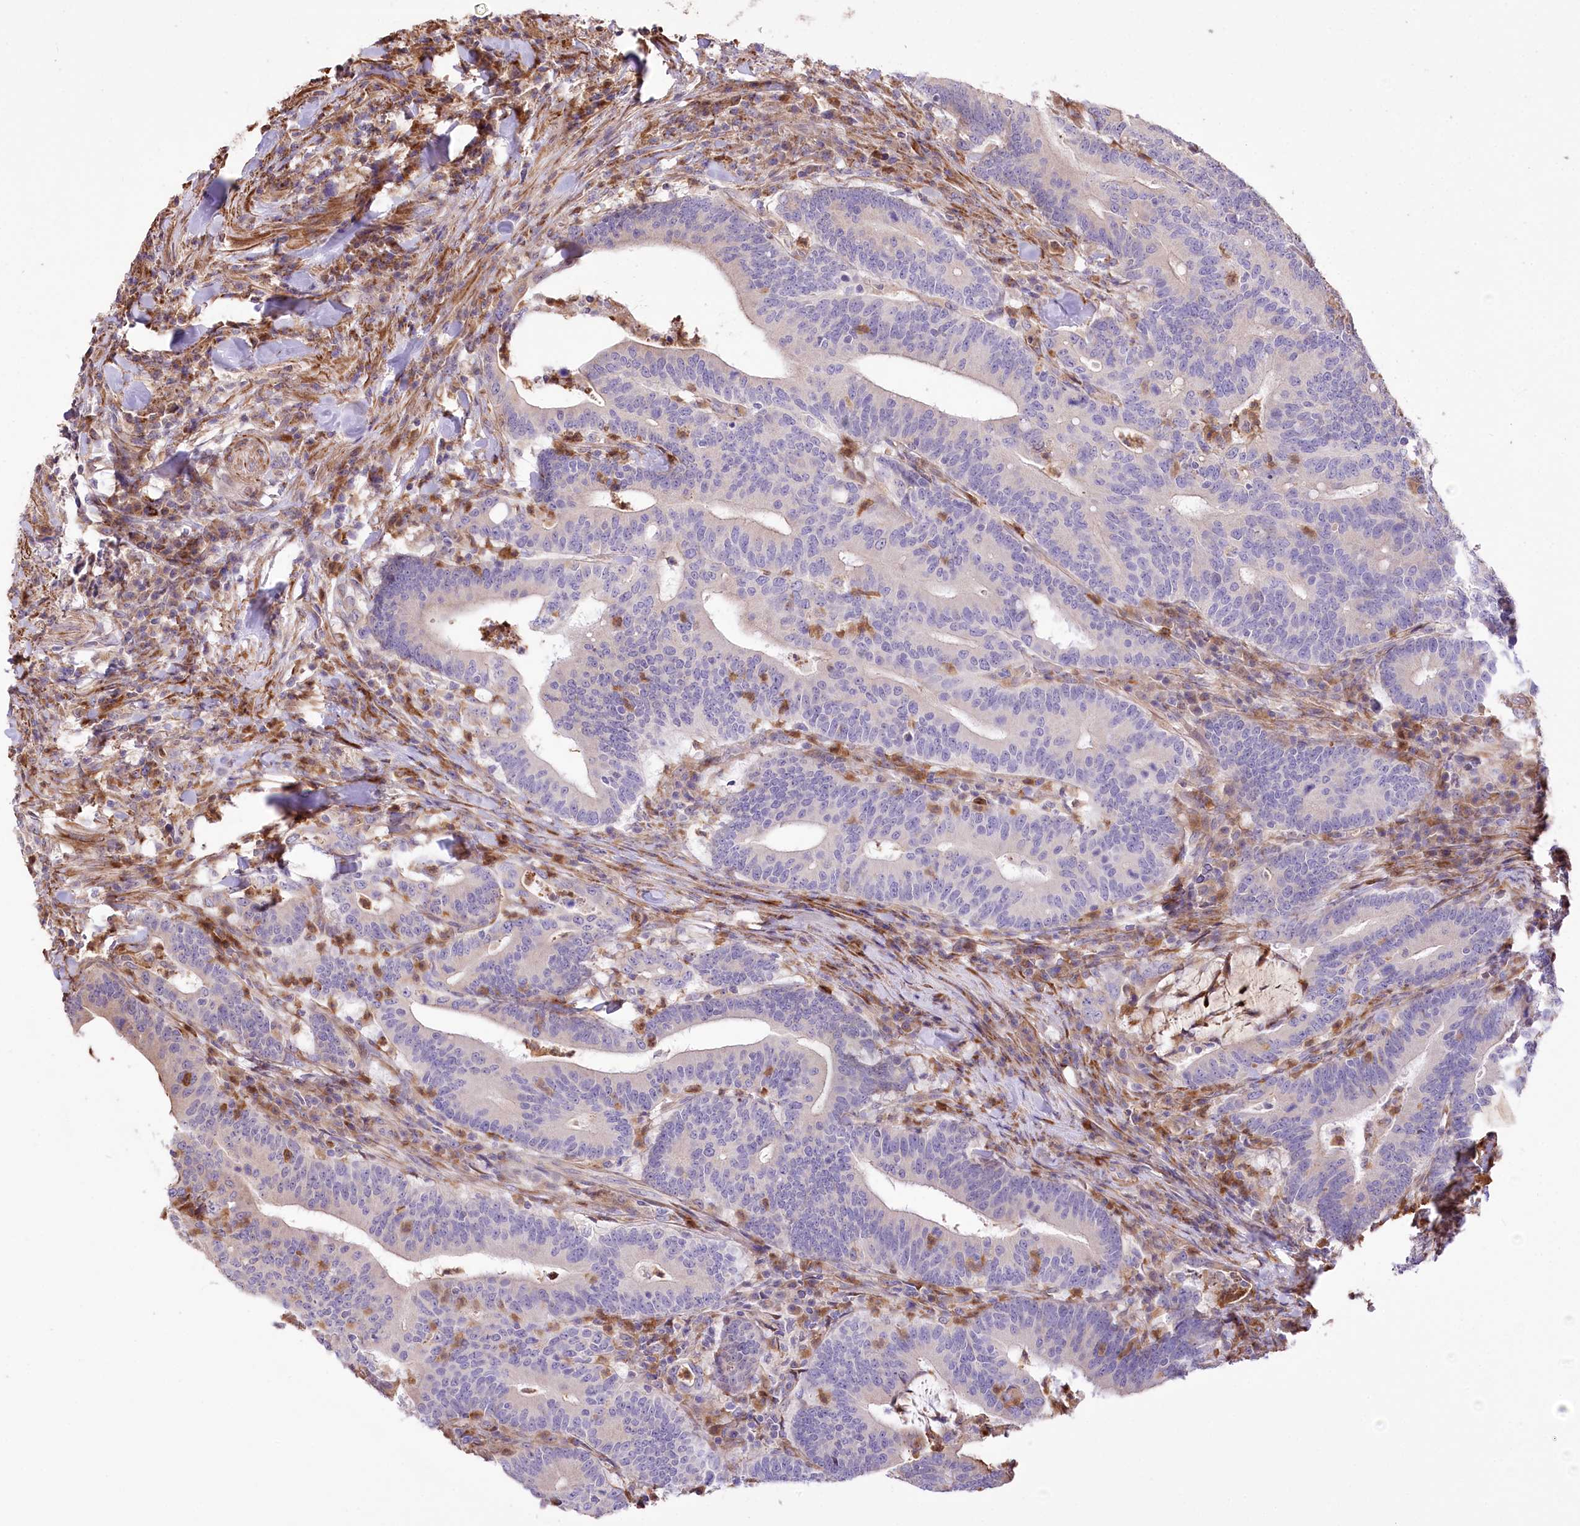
{"staining": {"intensity": "negative", "quantity": "none", "location": "none"}, "tissue": "colorectal cancer", "cell_type": "Tumor cells", "image_type": "cancer", "snomed": [{"axis": "morphology", "description": "Adenocarcinoma, NOS"}, {"axis": "topography", "description": "Colon"}], "caption": "IHC image of neoplastic tissue: human colorectal adenocarcinoma stained with DAB exhibits no significant protein expression in tumor cells.", "gene": "RNF24", "patient": {"sex": "female", "age": 66}}